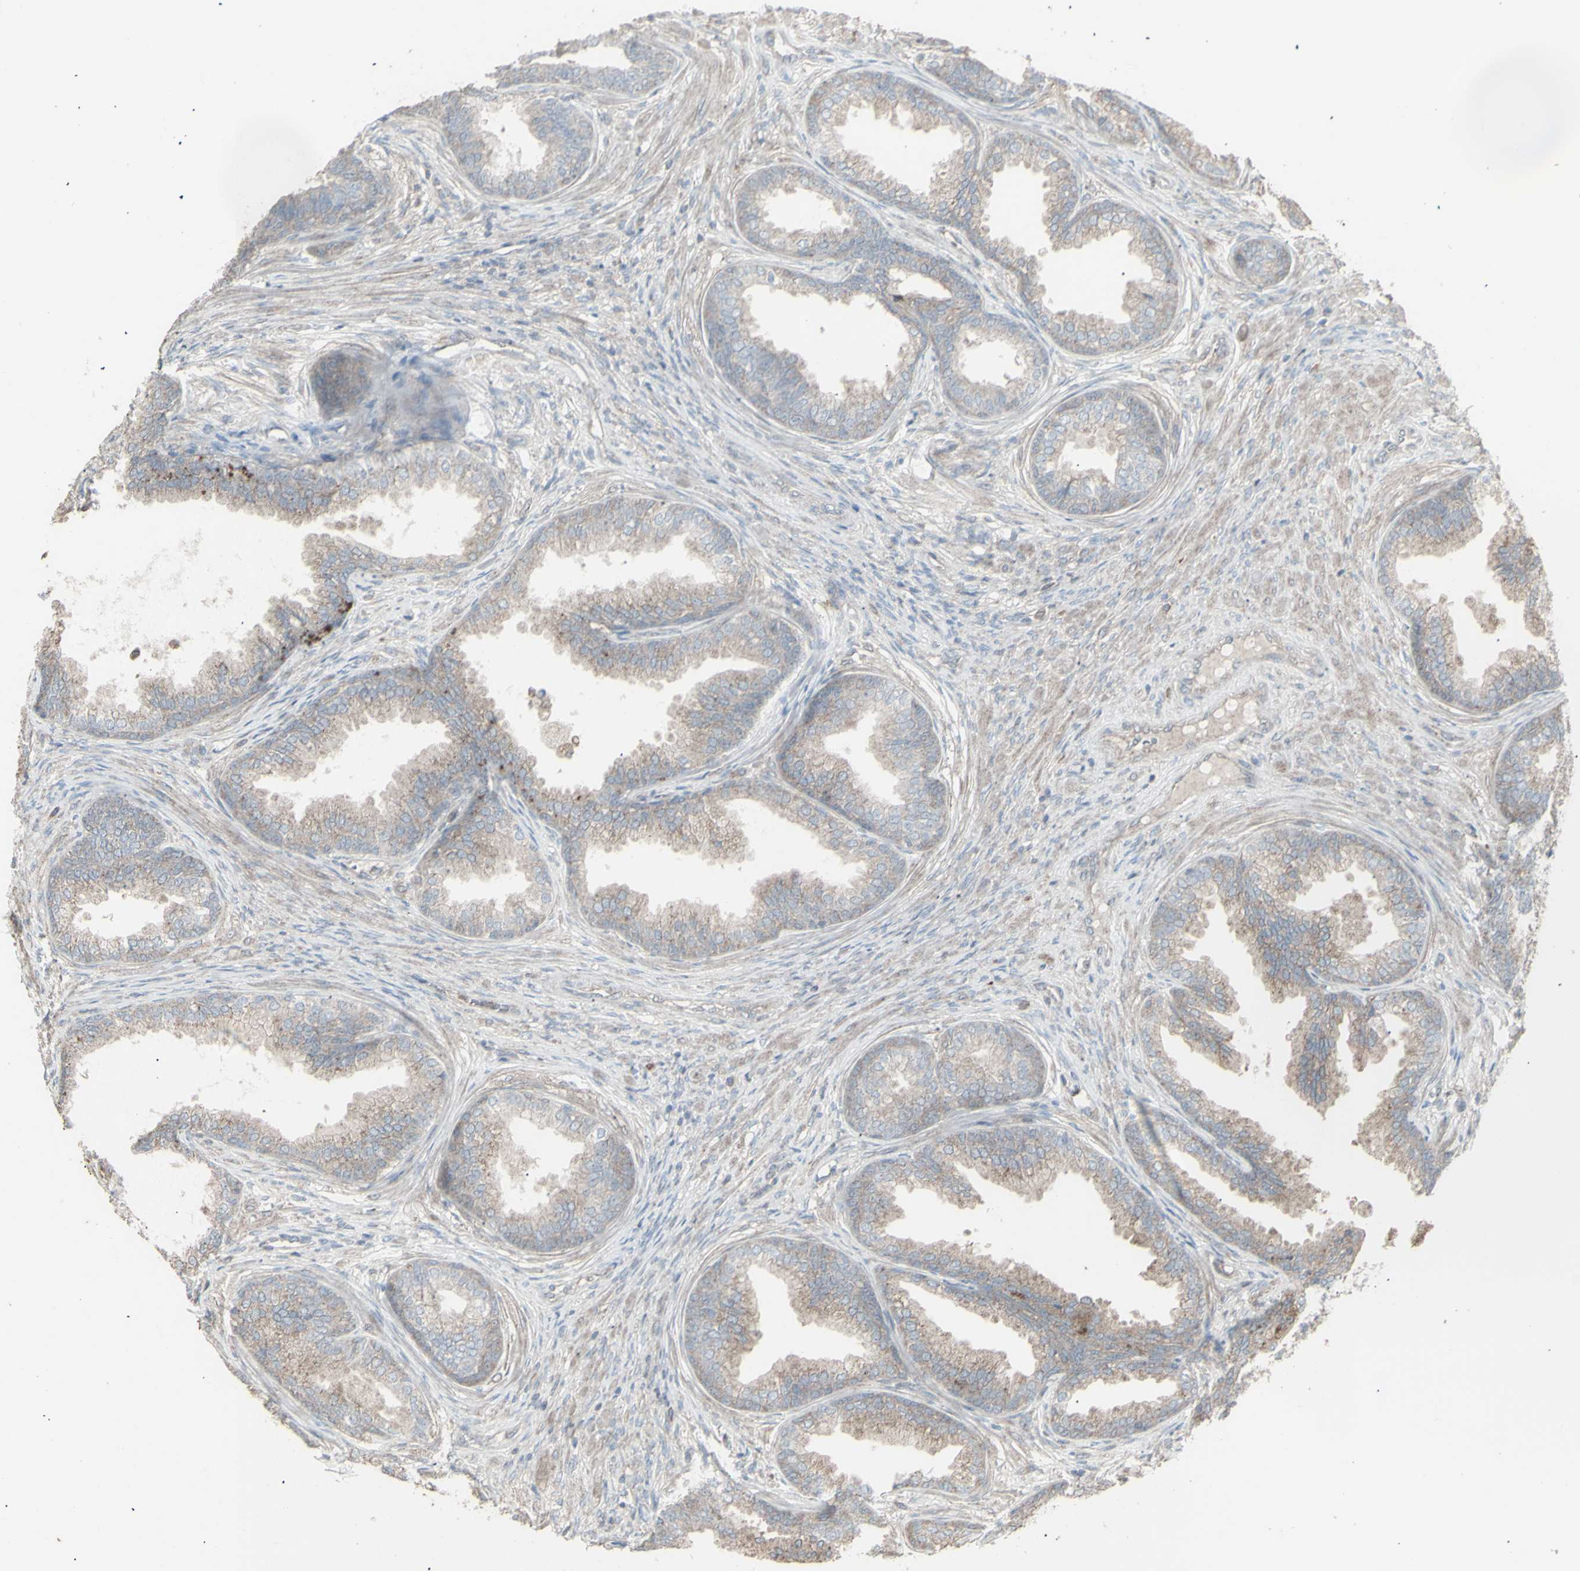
{"staining": {"intensity": "weak", "quantity": ">75%", "location": "cytoplasmic/membranous"}, "tissue": "prostate", "cell_type": "Glandular cells", "image_type": "normal", "snomed": [{"axis": "morphology", "description": "Normal tissue, NOS"}, {"axis": "topography", "description": "Prostate"}], "caption": "Immunohistochemistry (IHC) histopathology image of unremarkable prostate: prostate stained using IHC displays low levels of weak protein expression localized specifically in the cytoplasmic/membranous of glandular cells, appearing as a cytoplasmic/membranous brown color.", "gene": "RNASEL", "patient": {"sex": "male", "age": 76}}